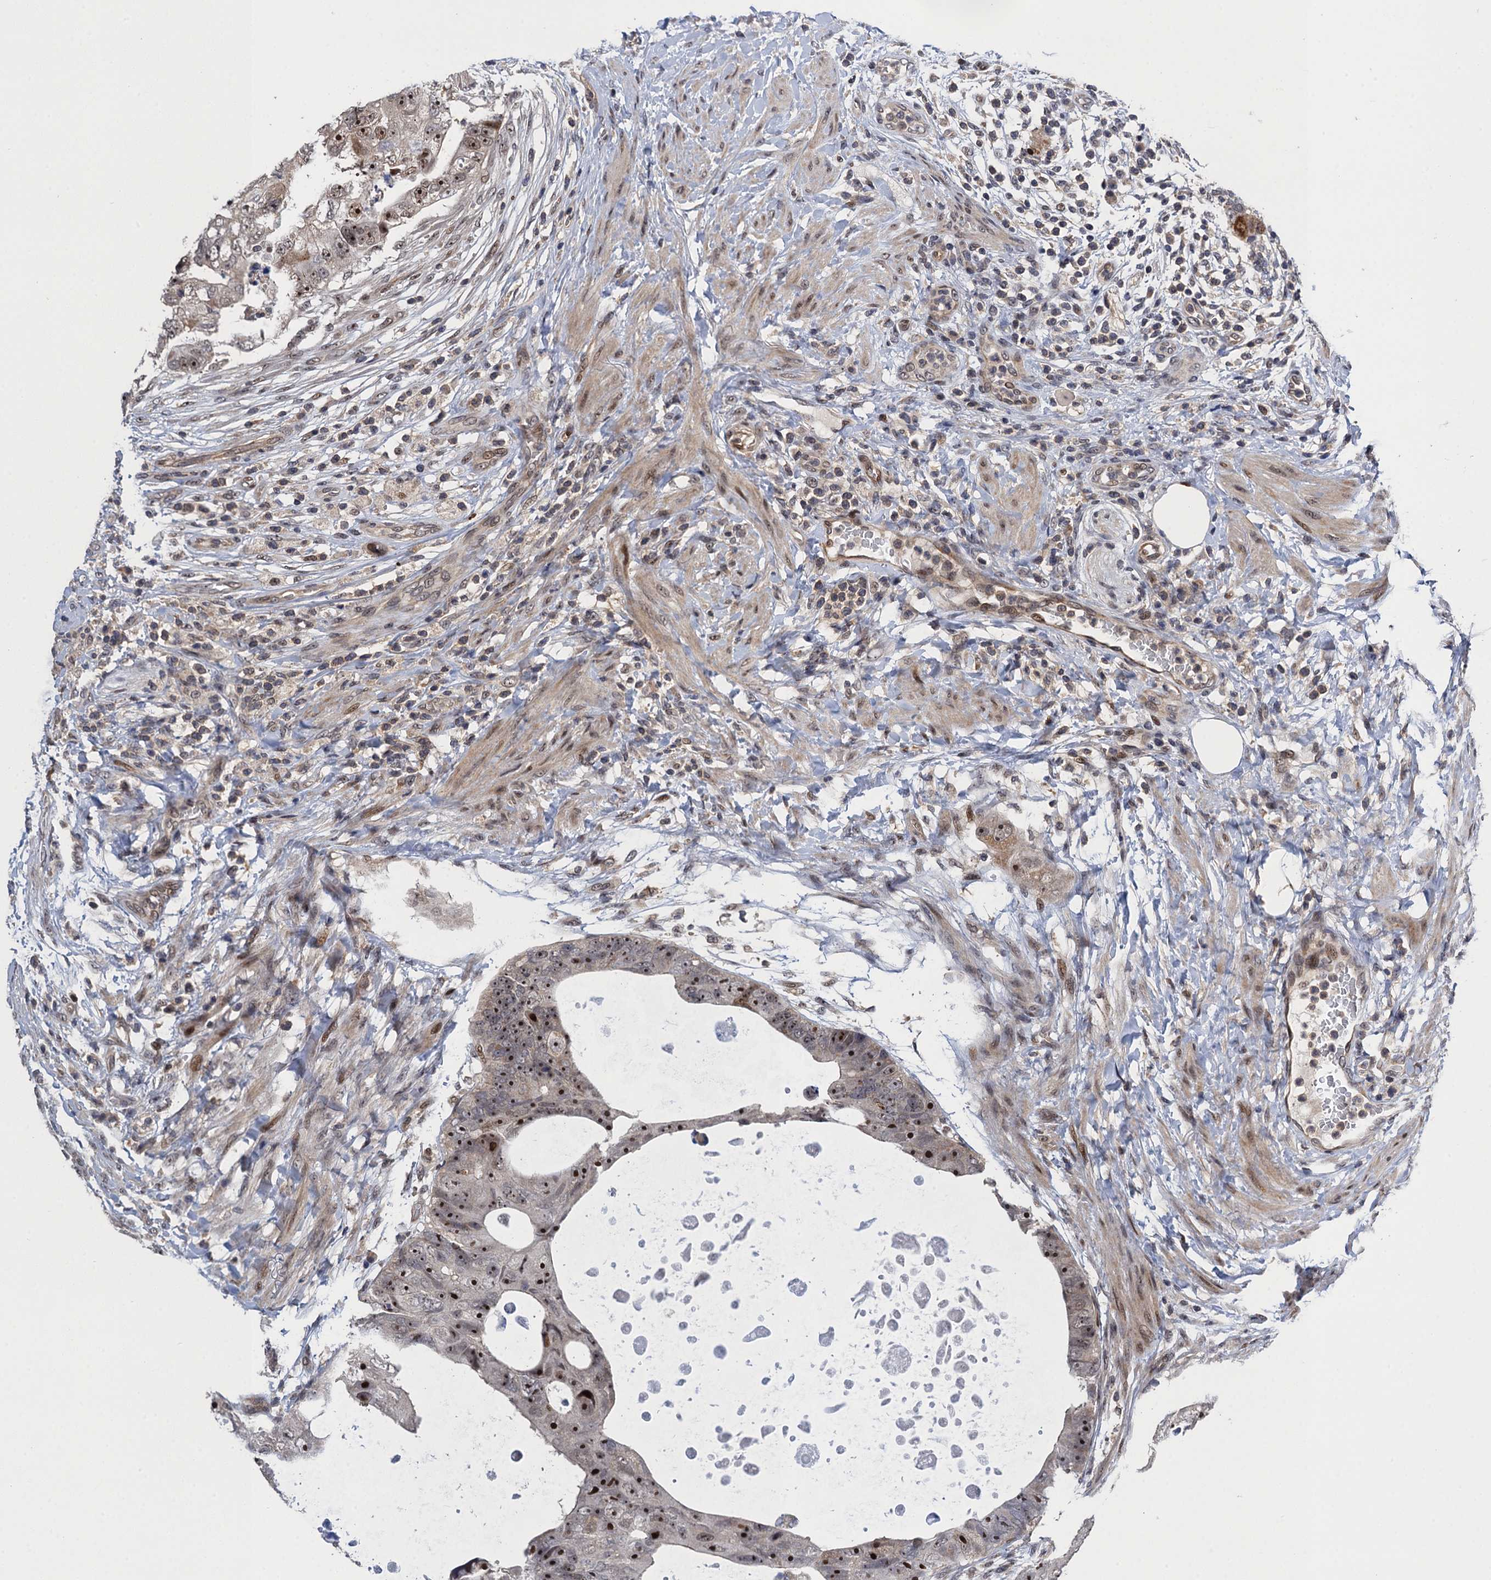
{"staining": {"intensity": "strong", "quantity": ">75%", "location": "nuclear"}, "tissue": "colorectal cancer", "cell_type": "Tumor cells", "image_type": "cancer", "snomed": [{"axis": "morphology", "description": "Adenocarcinoma, NOS"}, {"axis": "topography", "description": "Rectum"}], "caption": "This is an image of immunohistochemistry (IHC) staining of colorectal cancer, which shows strong expression in the nuclear of tumor cells.", "gene": "ZAR1L", "patient": {"sex": "male", "age": 59}}